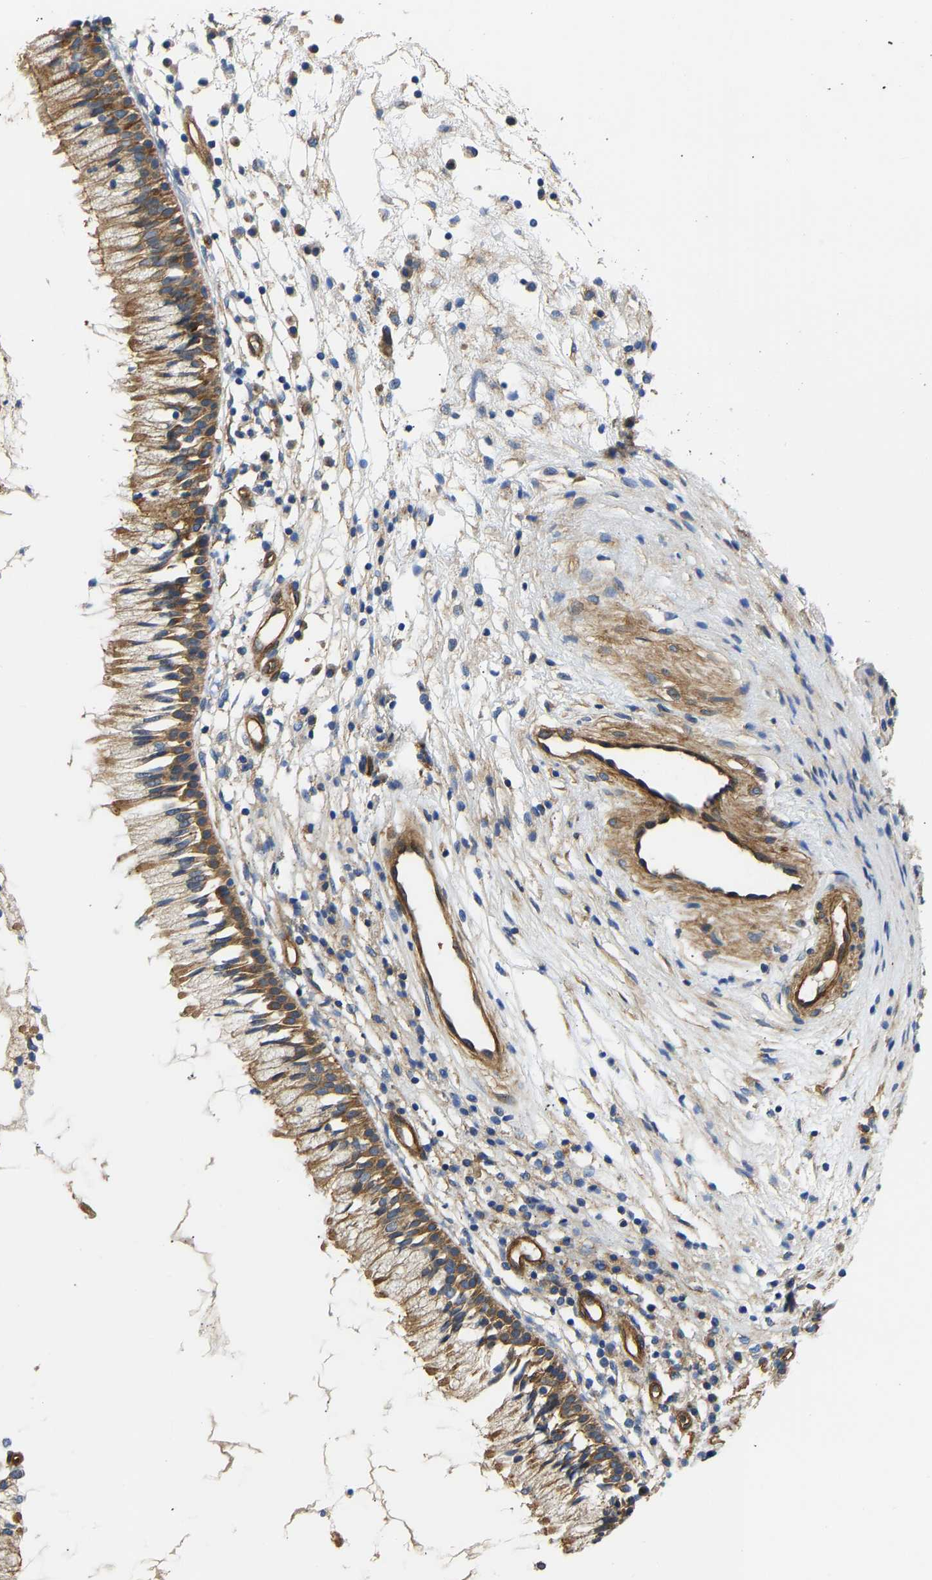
{"staining": {"intensity": "strong", "quantity": ">75%", "location": "cytoplasmic/membranous"}, "tissue": "nasopharynx", "cell_type": "Respiratory epithelial cells", "image_type": "normal", "snomed": [{"axis": "morphology", "description": "Normal tissue, NOS"}, {"axis": "topography", "description": "Nasopharynx"}], "caption": "Respiratory epithelial cells demonstrate strong cytoplasmic/membranous staining in approximately >75% of cells in unremarkable nasopharynx. The staining was performed using DAB, with brown indicating positive protein expression. Nuclei are stained blue with hematoxylin.", "gene": "MYO1C", "patient": {"sex": "male", "age": 21}}